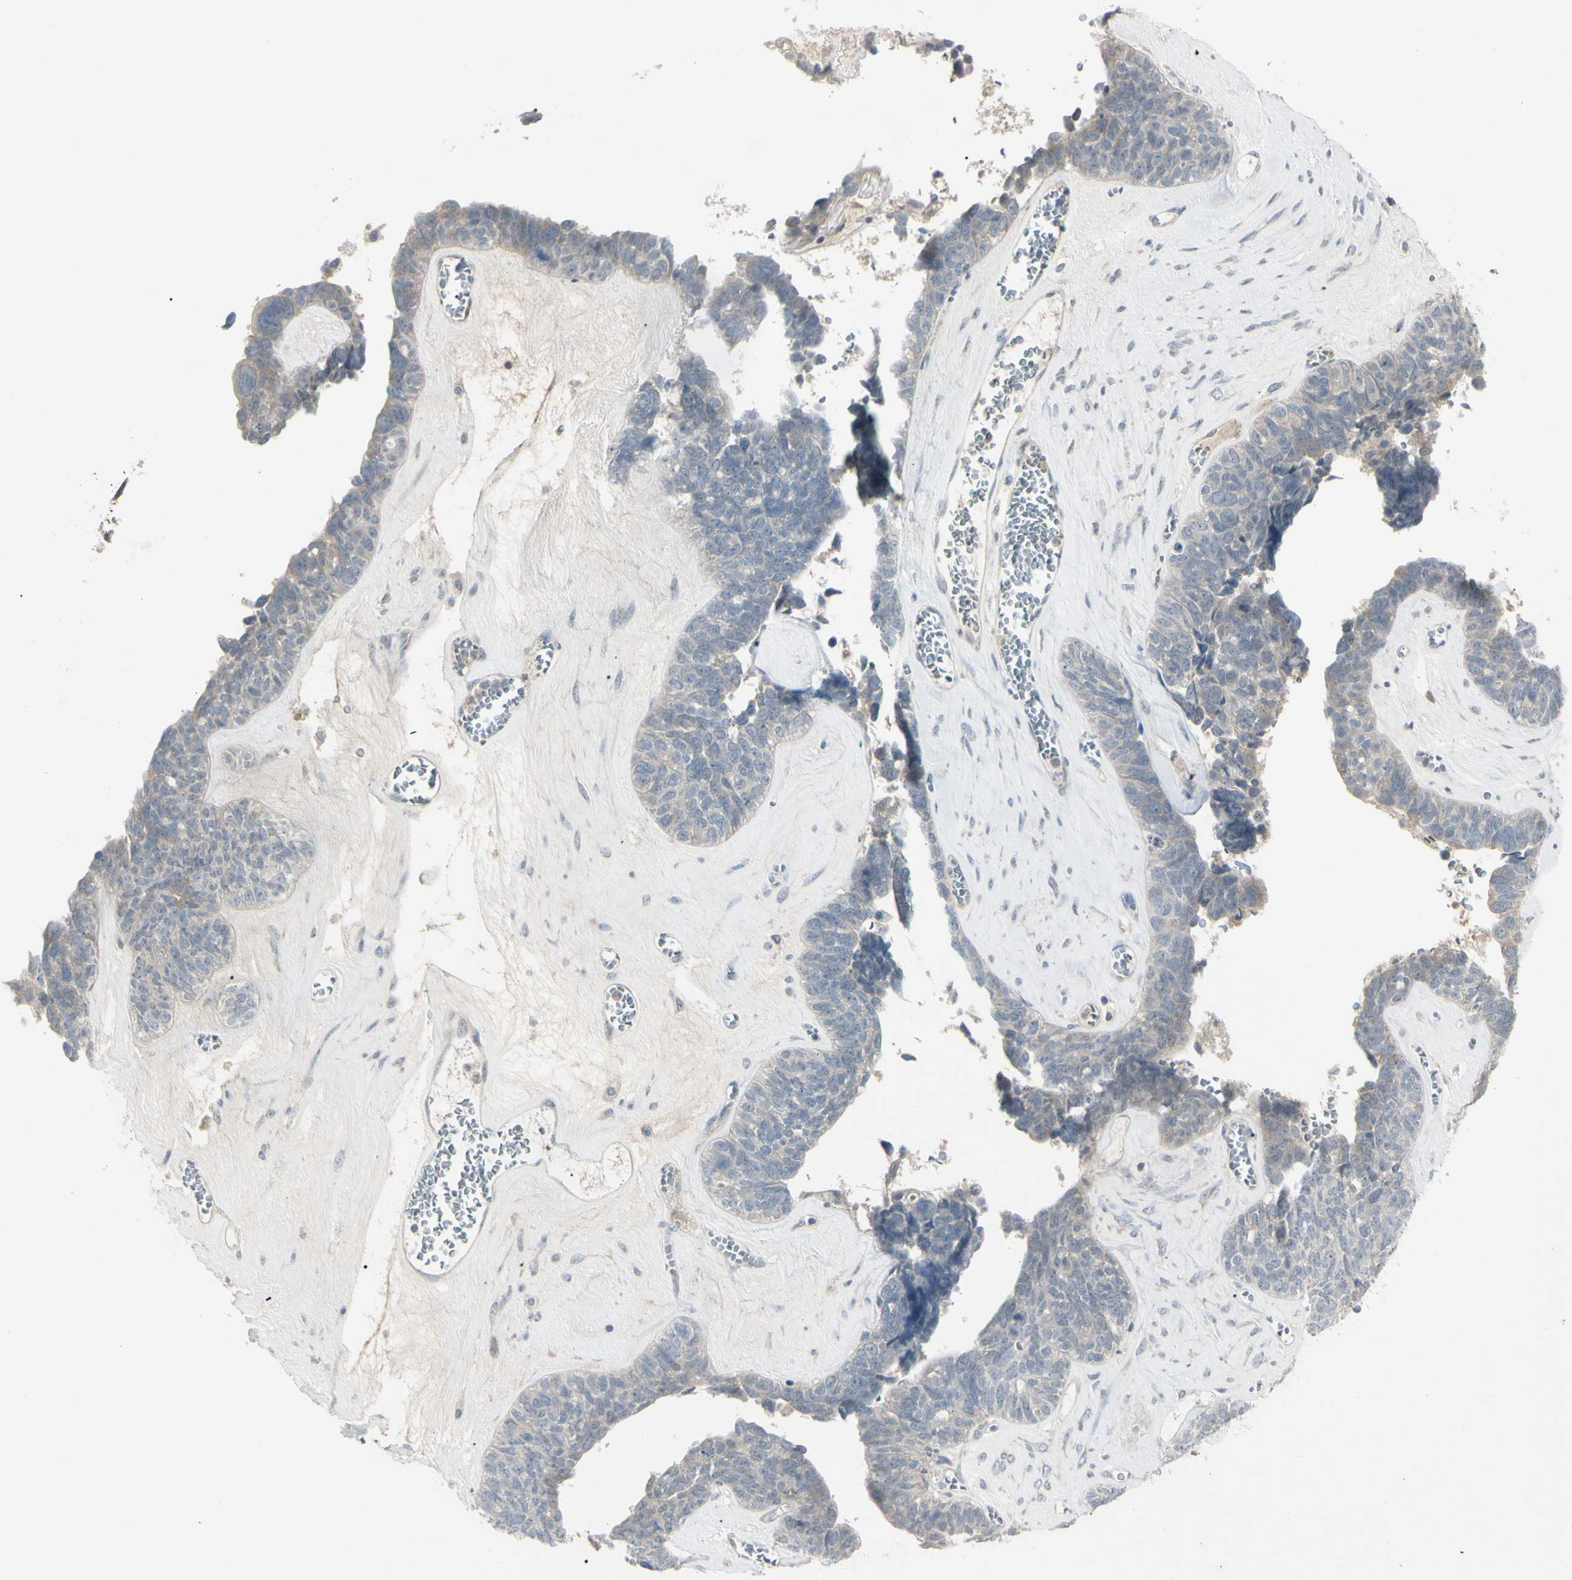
{"staining": {"intensity": "weak", "quantity": "25%-75%", "location": "cytoplasmic/membranous"}, "tissue": "ovarian cancer", "cell_type": "Tumor cells", "image_type": "cancer", "snomed": [{"axis": "morphology", "description": "Cystadenocarcinoma, serous, NOS"}, {"axis": "topography", "description": "Ovary"}], "caption": "Immunohistochemical staining of ovarian cancer (serous cystadenocarcinoma) exhibits low levels of weak cytoplasmic/membranous protein staining in about 25%-75% of tumor cells.", "gene": "PIAS4", "patient": {"sex": "female", "age": 79}}